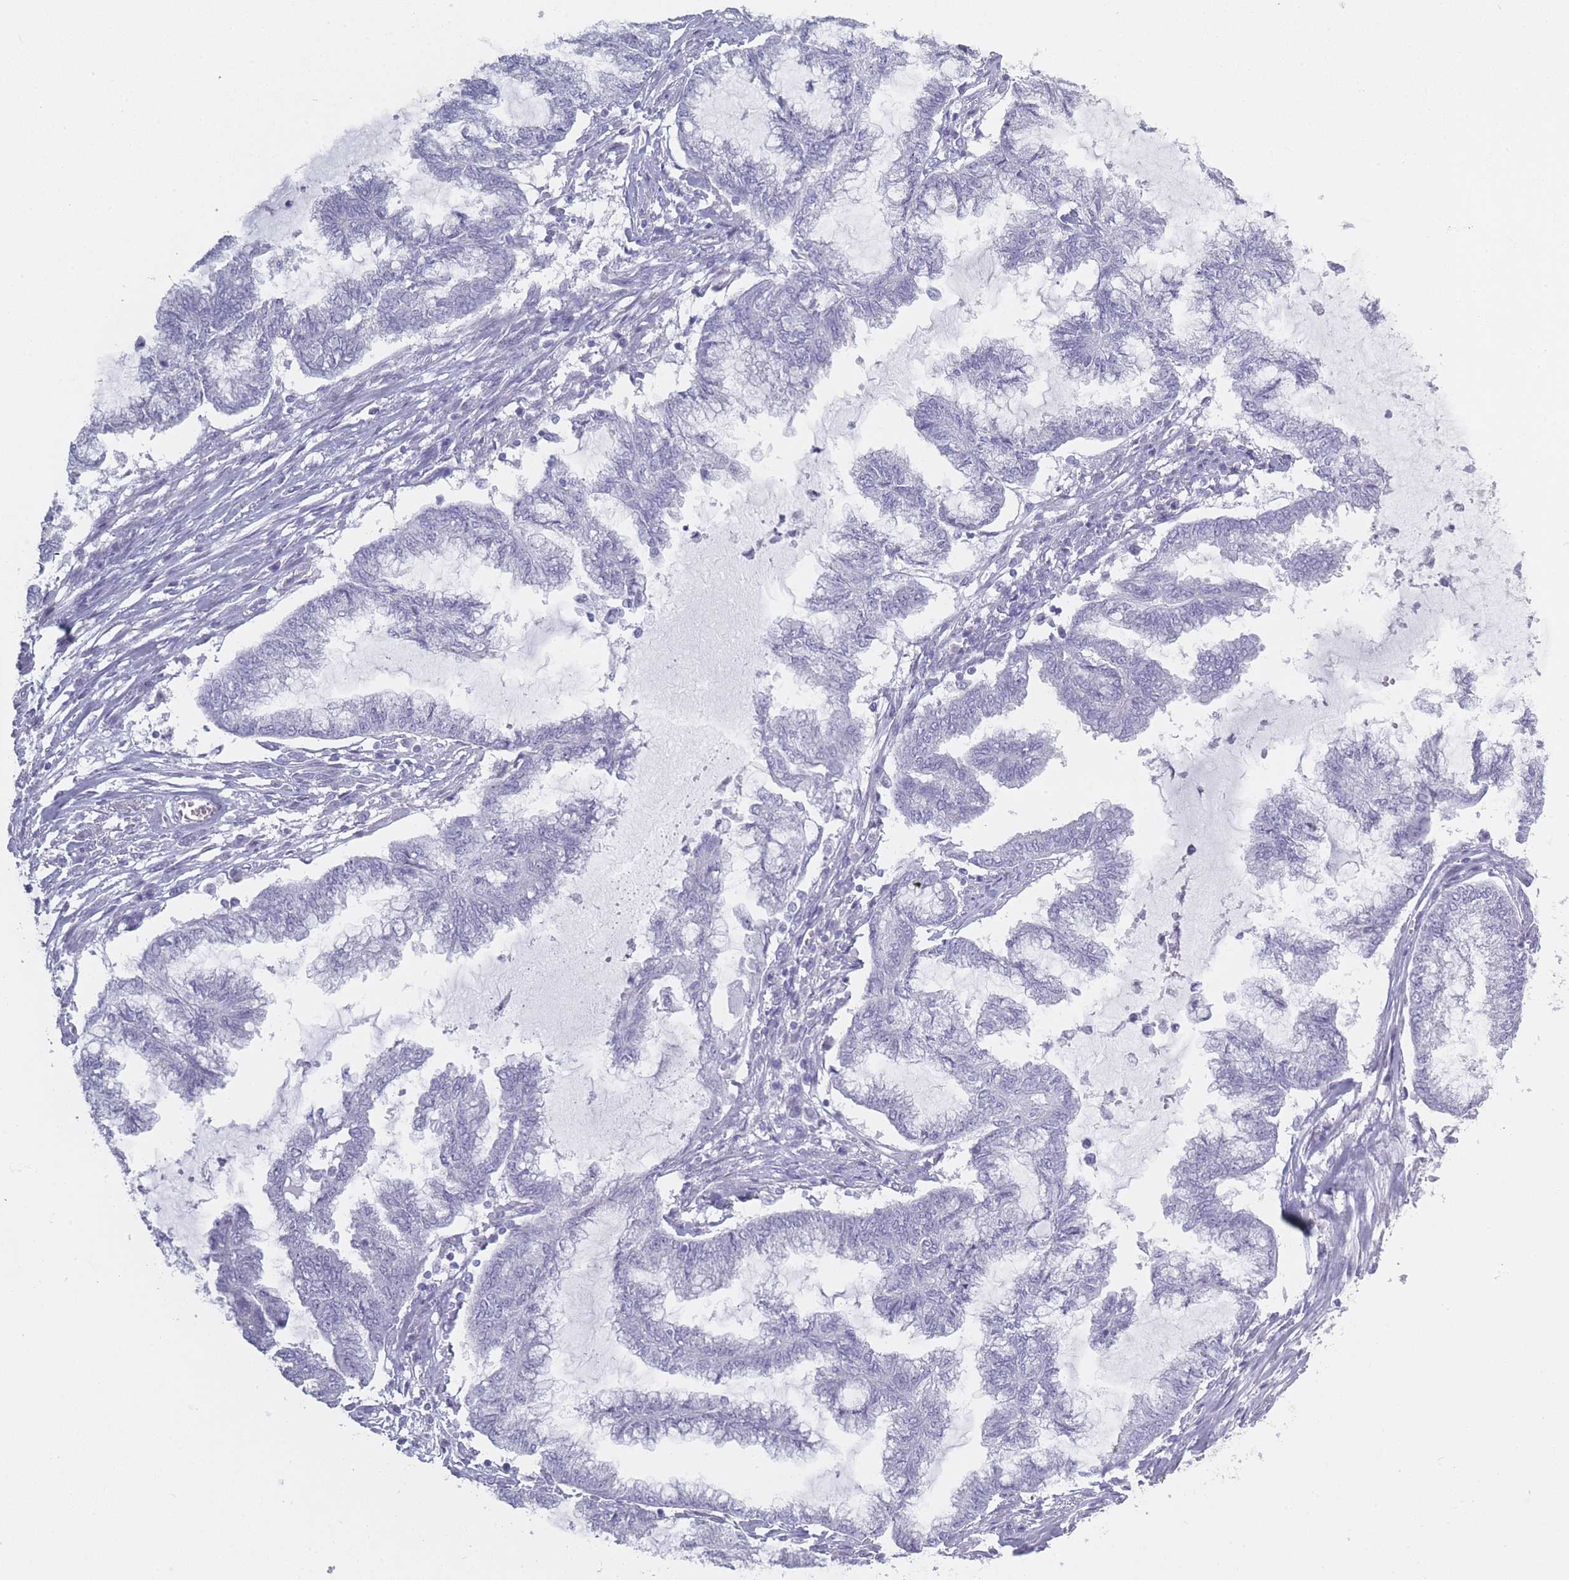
{"staining": {"intensity": "negative", "quantity": "none", "location": "none"}, "tissue": "endometrial cancer", "cell_type": "Tumor cells", "image_type": "cancer", "snomed": [{"axis": "morphology", "description": "Adenocarcinoma, NOS"}, {"axis": "topography", "description": "Endometrium"}], "caption": "This is a histopathology image of immunohistochemistry (IHC) staining of endometrial cancer, which shows no expression in tumor cells. The staining was performed using DAB to visualize the protein expression in brown, while the nuclei were stained in blue with hematoxylin (Magnification: 20x).", "gene": "ROS1", "patient": {"sex": "female", "age": 86}}